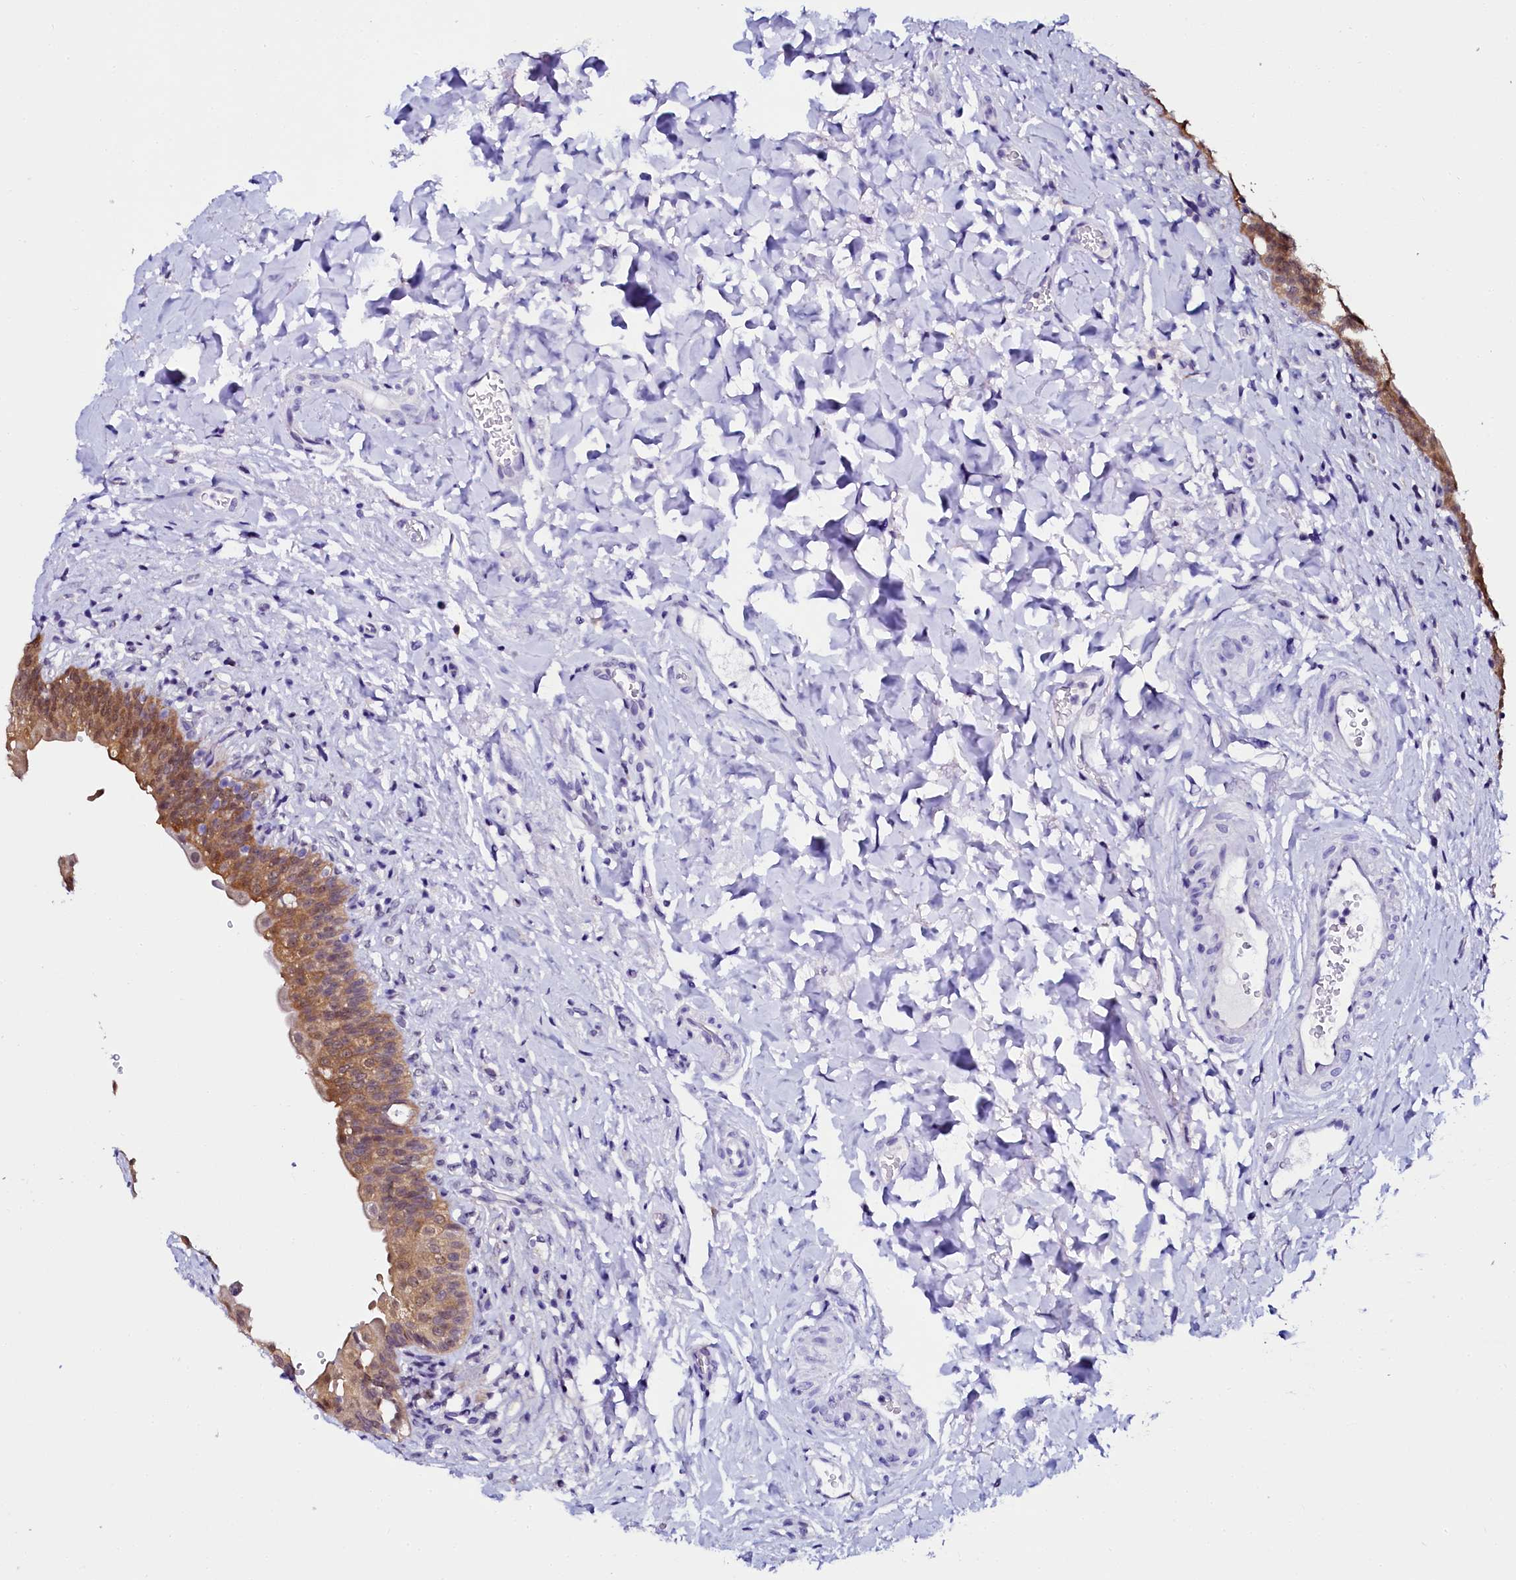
{"staining": {"intensity": "moderate", "quantity": ">75%", "location": "cytoplasmic/membranous"}, "tissue": "urinary bladder", "cell_type": "Urothelial cells", "image_type": "normal", "snomed": [{"axis": "morphology", "description": "Normal tissue, NOS"}, {"axis": "topography", "description": "Urinary bladder"}], "caption": "Urinary bladder stained for a protein displays moderate cytoplasmic/membranous positivity in urothelial cells. The staining was performed using DAB to visualize the protein expression in brown, while the nuclei were stained in blue with hematoxylin (Magnification: 20x).", "gene": "SORD", "patient": {"sex": "male", "age": 83}}